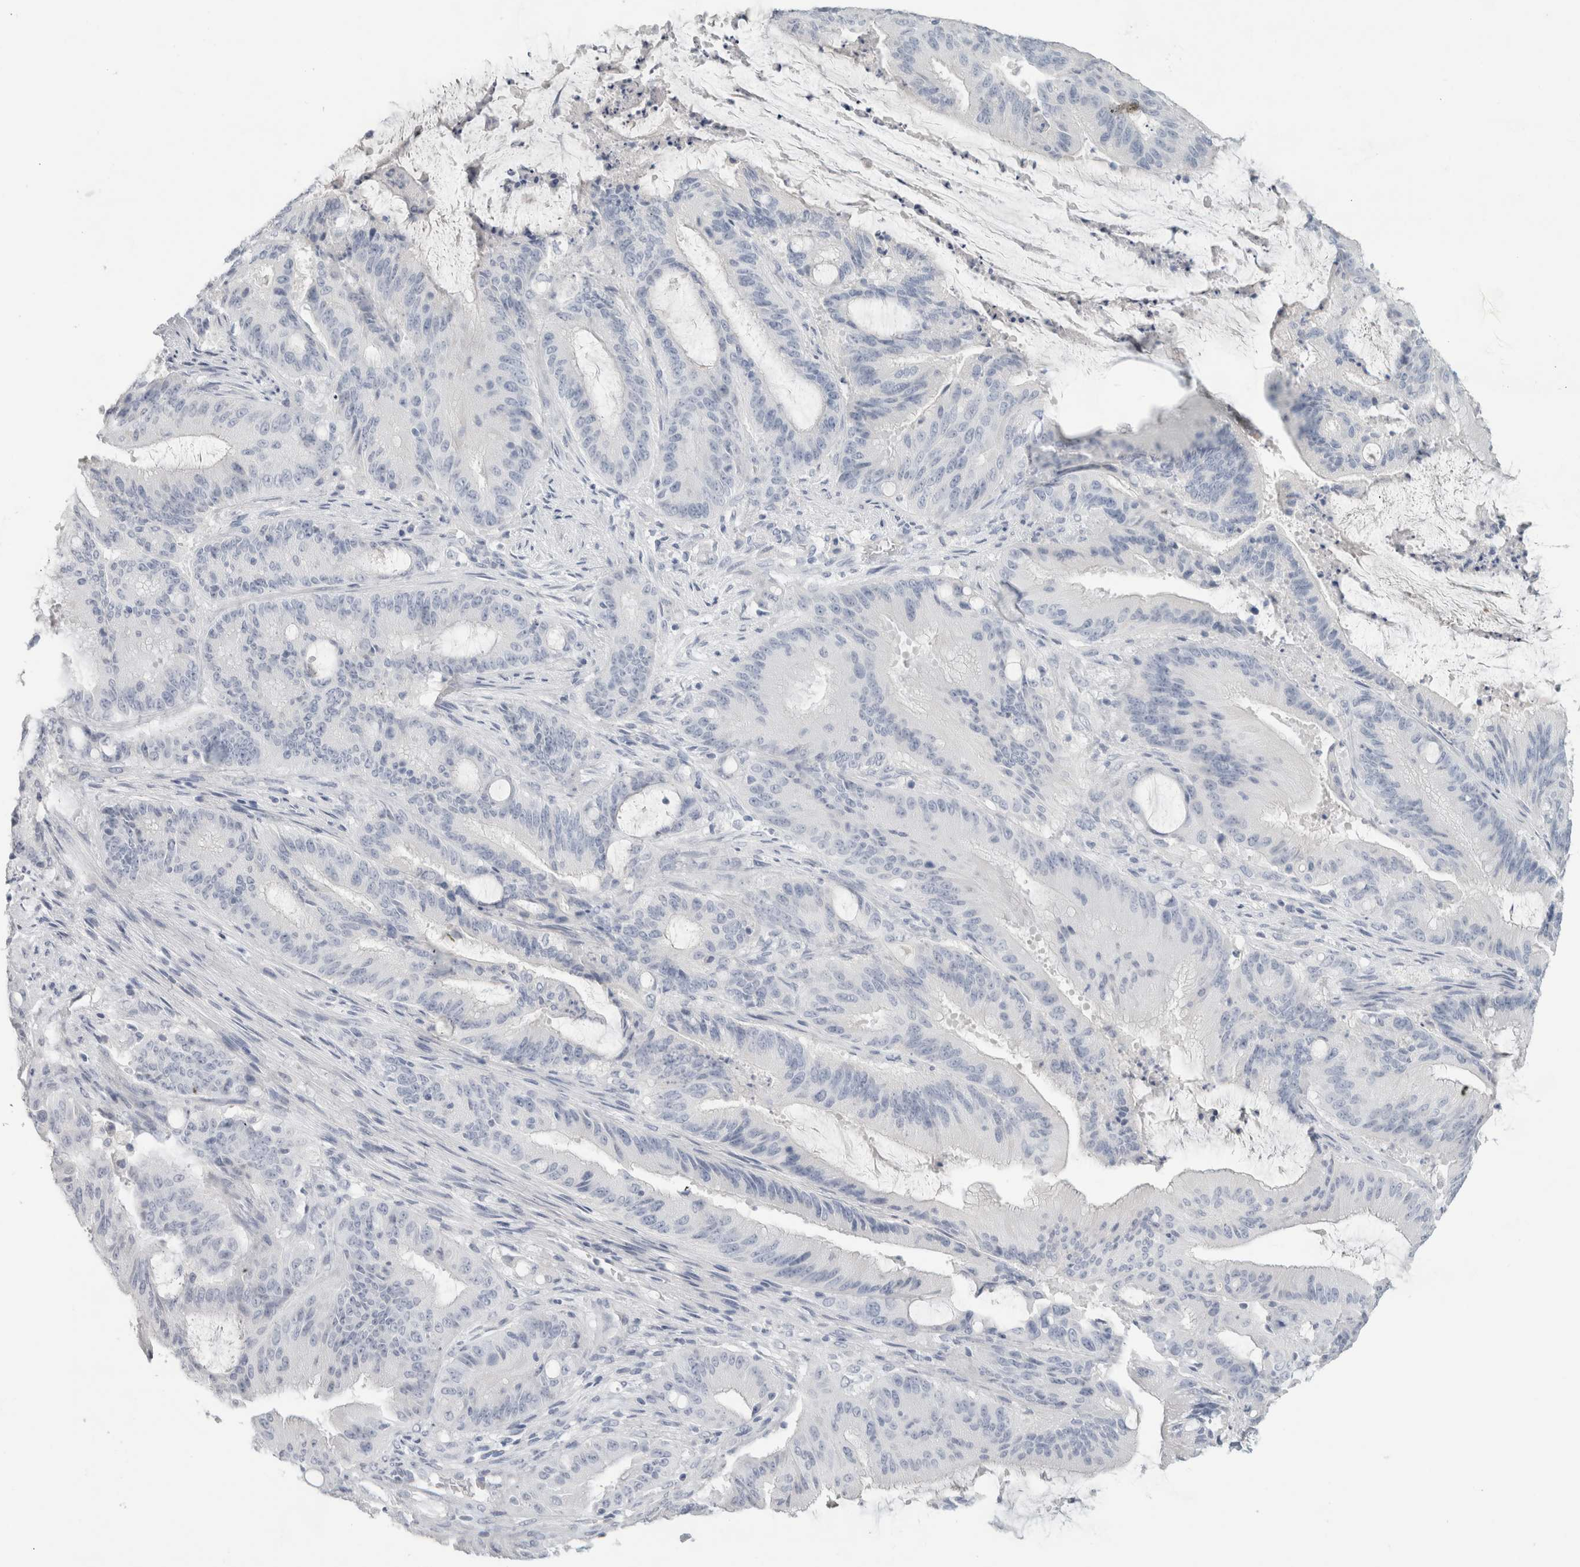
{"staining": {"intensity": "negative", "quantity": "none", "location": "none"}, "tissue": "liver cancer", "cell_type": "Tumor cells", "image_type": "cancer", "snomed": [{"axis": "morphology", "description": "Normal tissue, NOS"}, {"axis": "morphology", "description": "Cholangiocarcinoma"}, {"axis": "topography", "description": "Liver"}, {"axis": "topography", "description": "Peripheral nerve tissue"}], "caption": "Human liver cholangiocarcinoma stained for a protein using IHC reveals no staining in tumor cells.", "gene": "SLC6A1", "patient": {"sex": "female", "age": 73}}